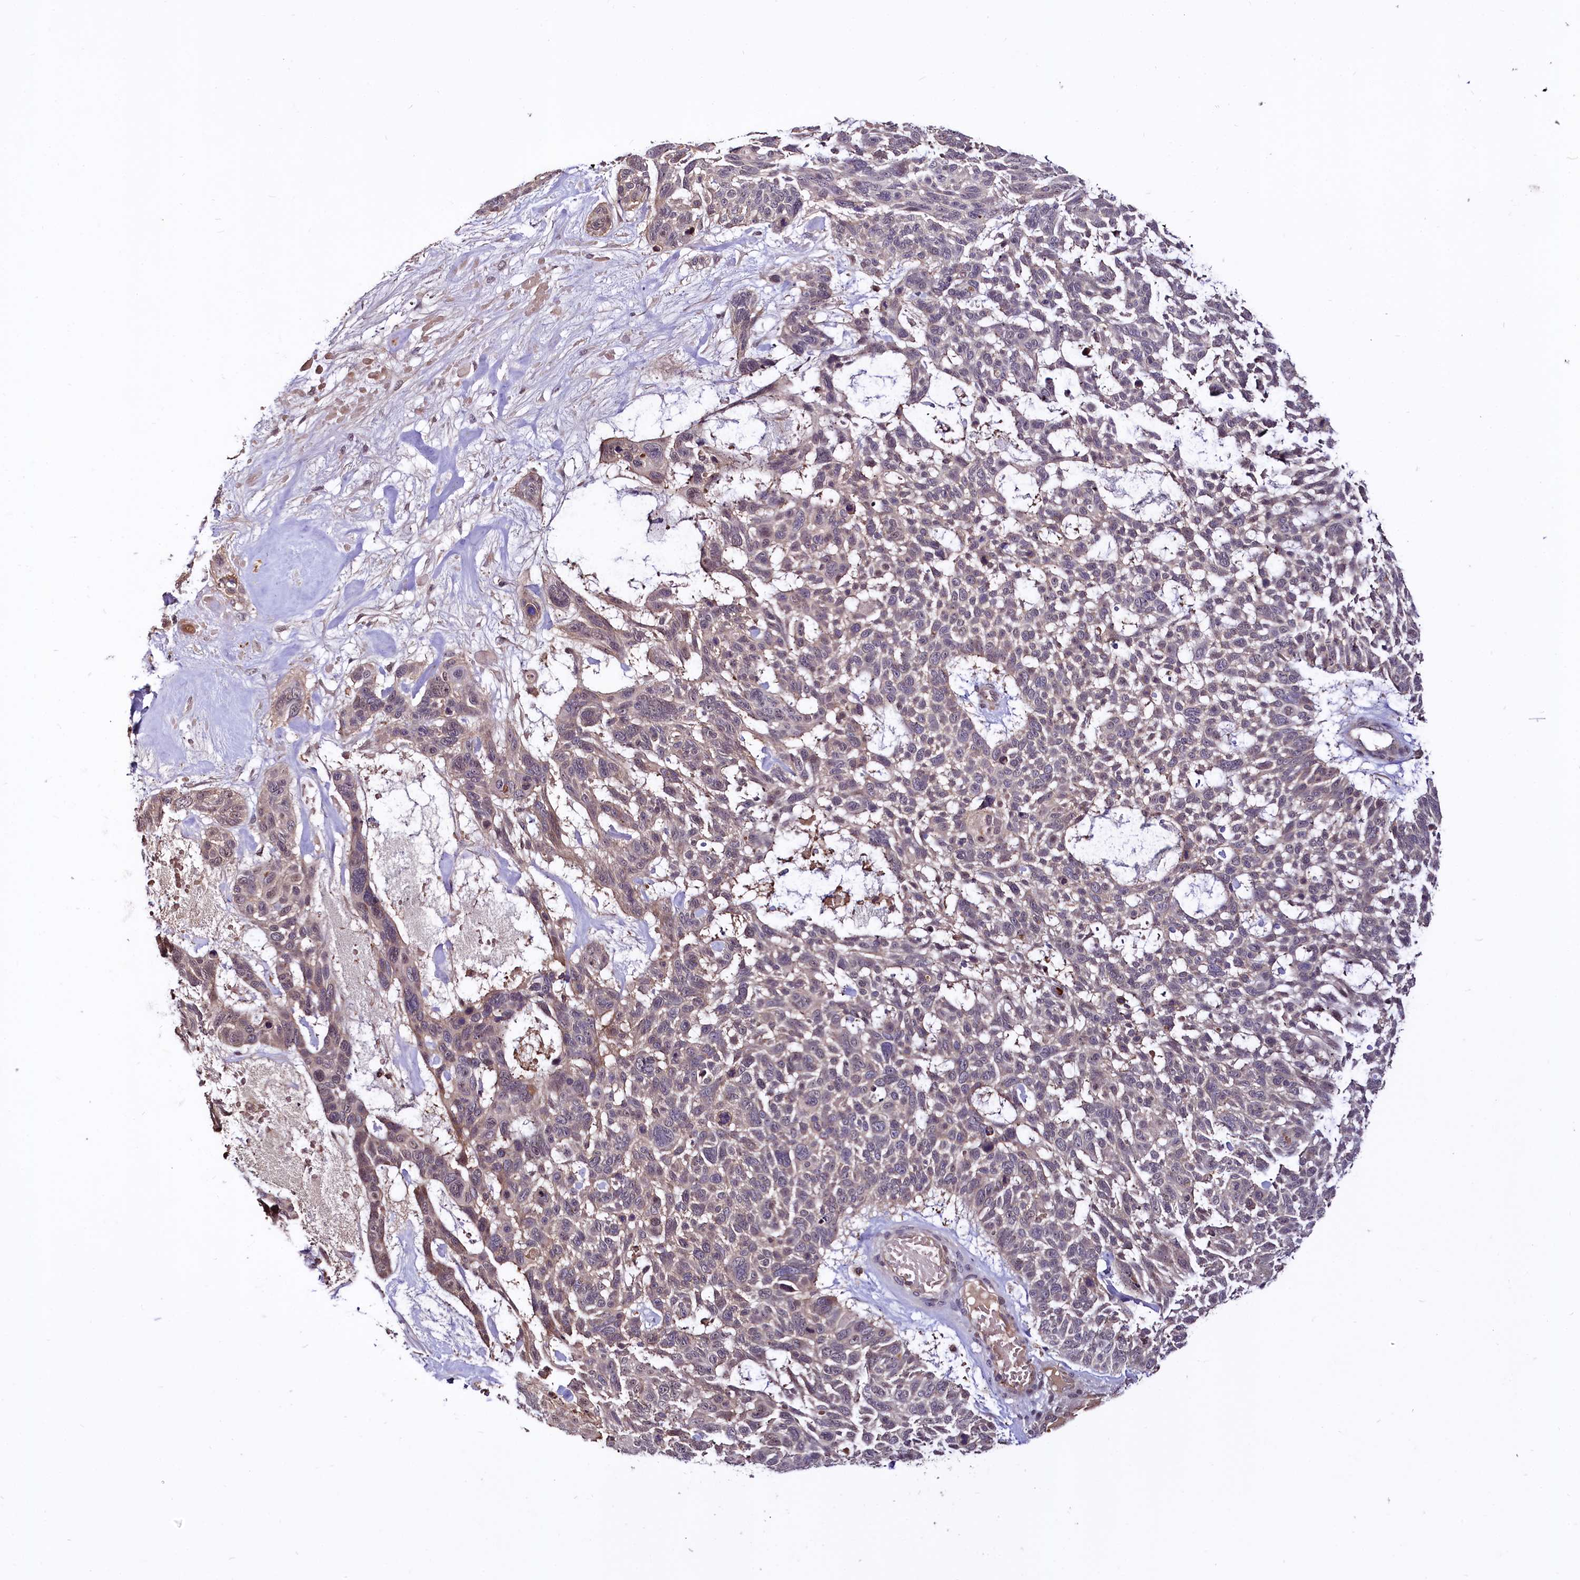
{"staining": {"intensity": "negative", "quantity": "none", "location": "none"}, "tissue": "skin cancer", "cell_type": "Tumor cells", "image_type": "cancer", "snomed": [{"axis": "morphology", "description": "Basal cell carcinoma"}, {"axis": "topography", "description": "Skin"}], "caption": "High power microscopy photomicrograph of an immunohistochemistry image of skin basal cell carcinoma, revealing no significant expression in tumor cells. The staining was performed using DAB to visualize the protein expression in brown, while the nuclei were stained in blue with hematoxylin (Magnification: 20x).", "gene": "UBE3A", "patient": {"sex": "male", "age": 88}}